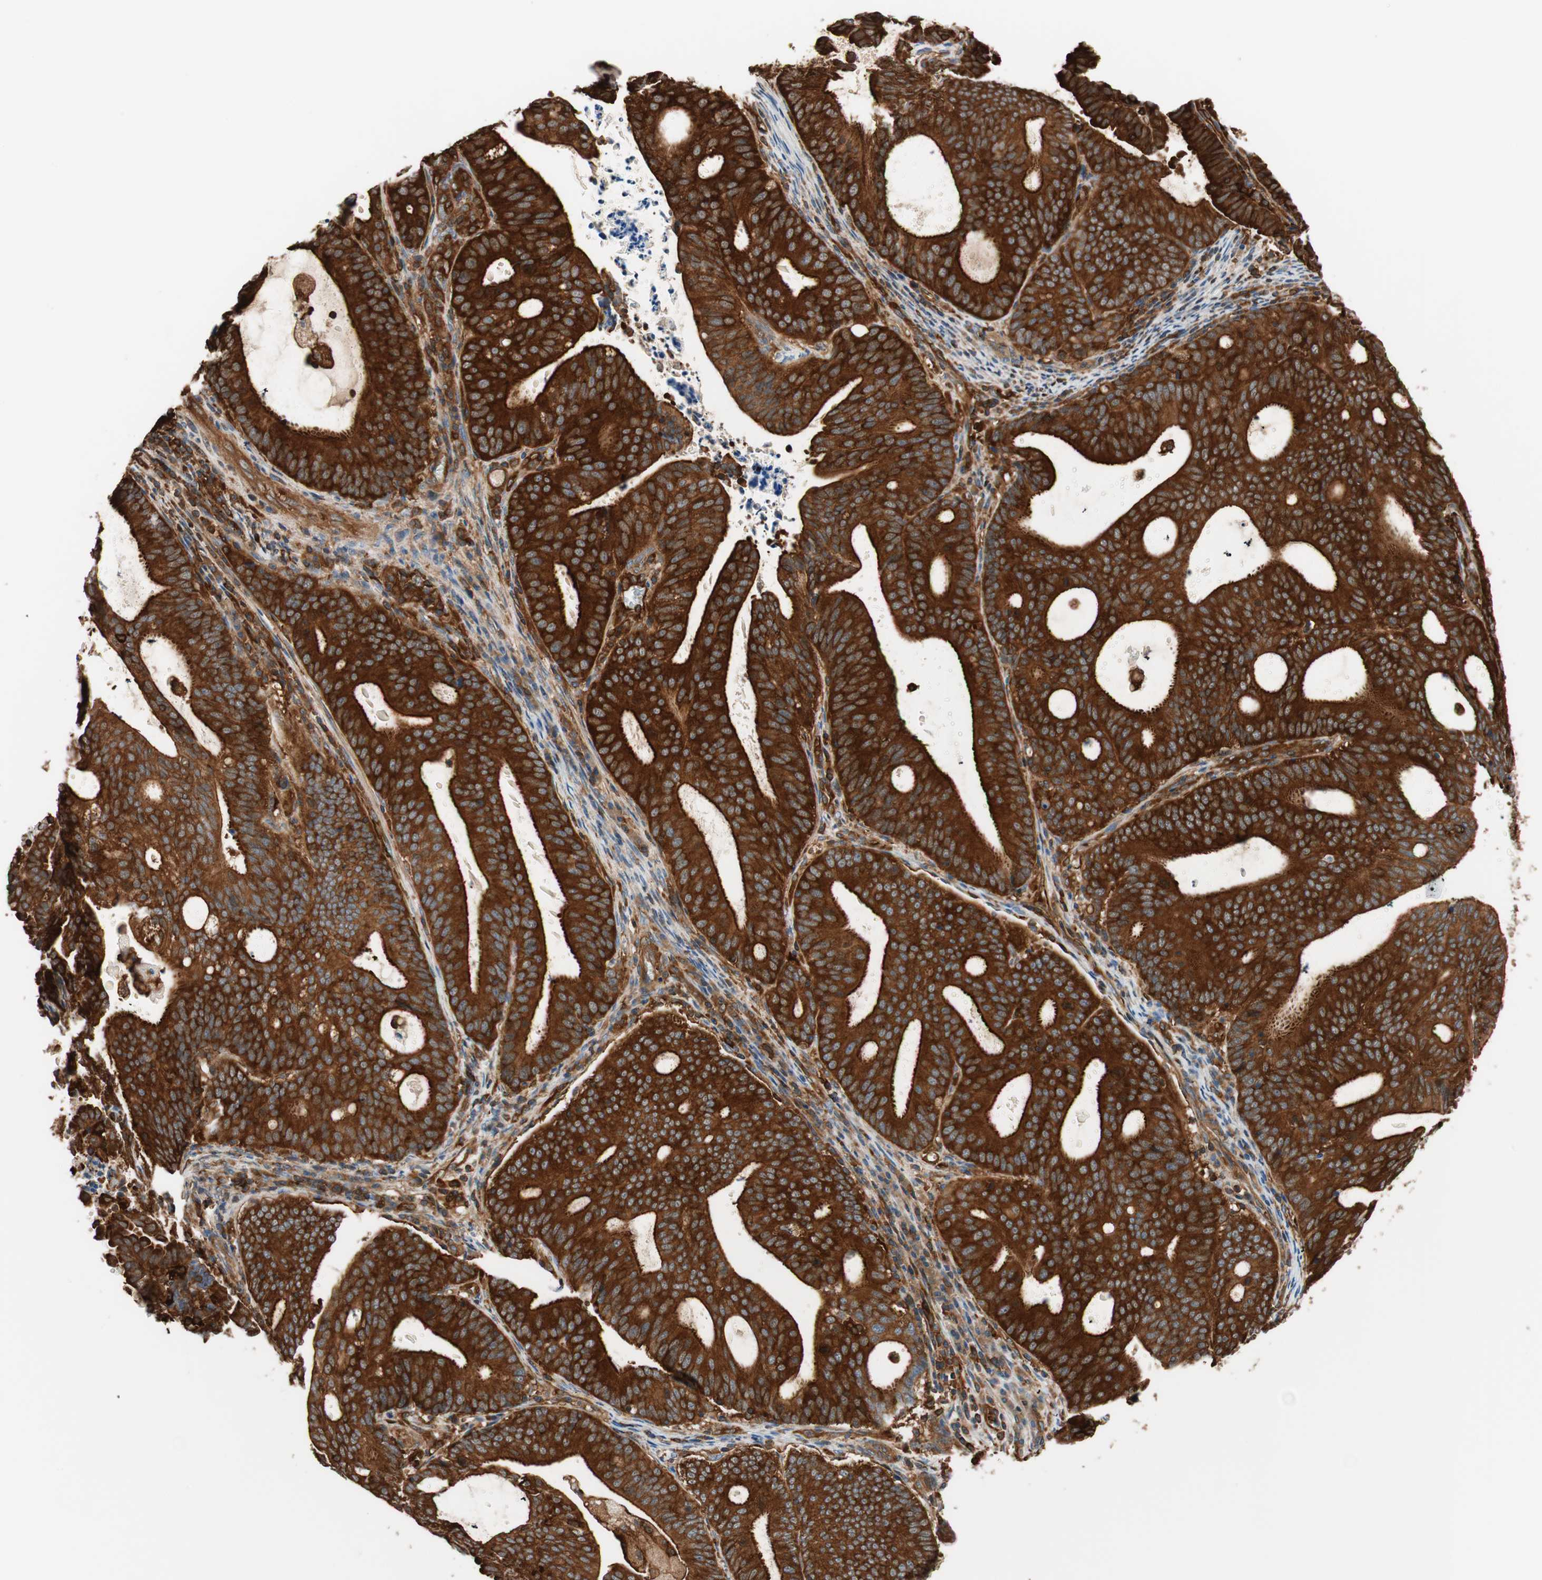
{"staining": {"intensity": "strong", "quantity": ">75%", "location": "cytoplasmic/membranous"}, "tissue": "endometrial cancer", "cell_type": "Tumor cells", "image_type": "cancer", "snomed": [{"axis": "morphology", "description": "Adenocarcinoma, NOS"}, {"axis": "topography", "description": "Uterus"}], "caption": "Brown immunohistochemical staining in endometrial cancer displays strong cytoplasmic/membranous positivity in about >75% of tumor cells. (IHC, brightfield microscopy, high magnification).", "gene": "VASP", "patient": {"sex": "female", "age": 83}}